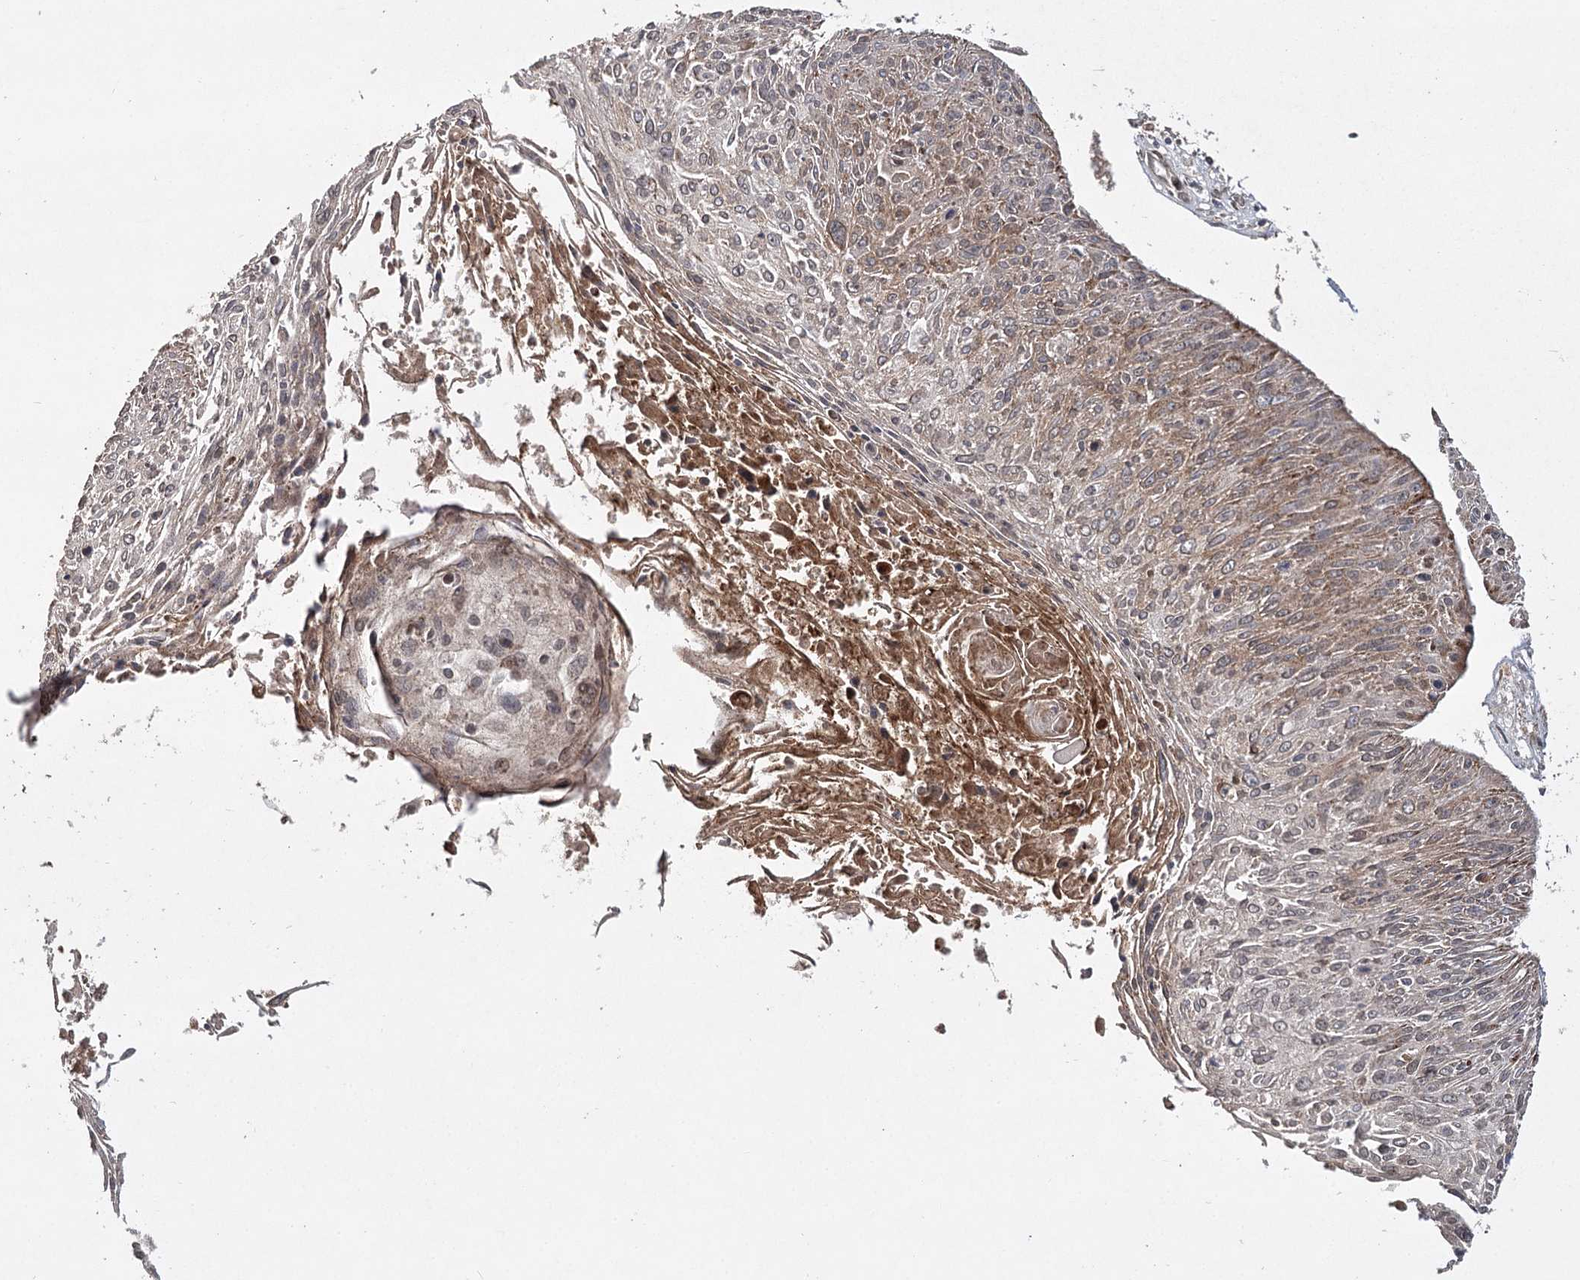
{"staining": {"intensity": "moderate", "quantity": ">75%", "location": "cytoplasmic/membranous"}, "tissue": "cervical cancer", "cell_type": "Tumor cells", "image_type": "cancer", "snomed": [{"axis": "morphology", "description": "Squamous cell carcinoma, NOS"}, {"axis": "topography", "description": "Cervix"}], "caption": "Moderate cytoplasmic/membranous protein positivity is present in about >75% of tumor cells in cervical cancer (squamous cell carcinoma).", "gene": "ZNRF3", "patient": {"sex": "female", "age": 51}}